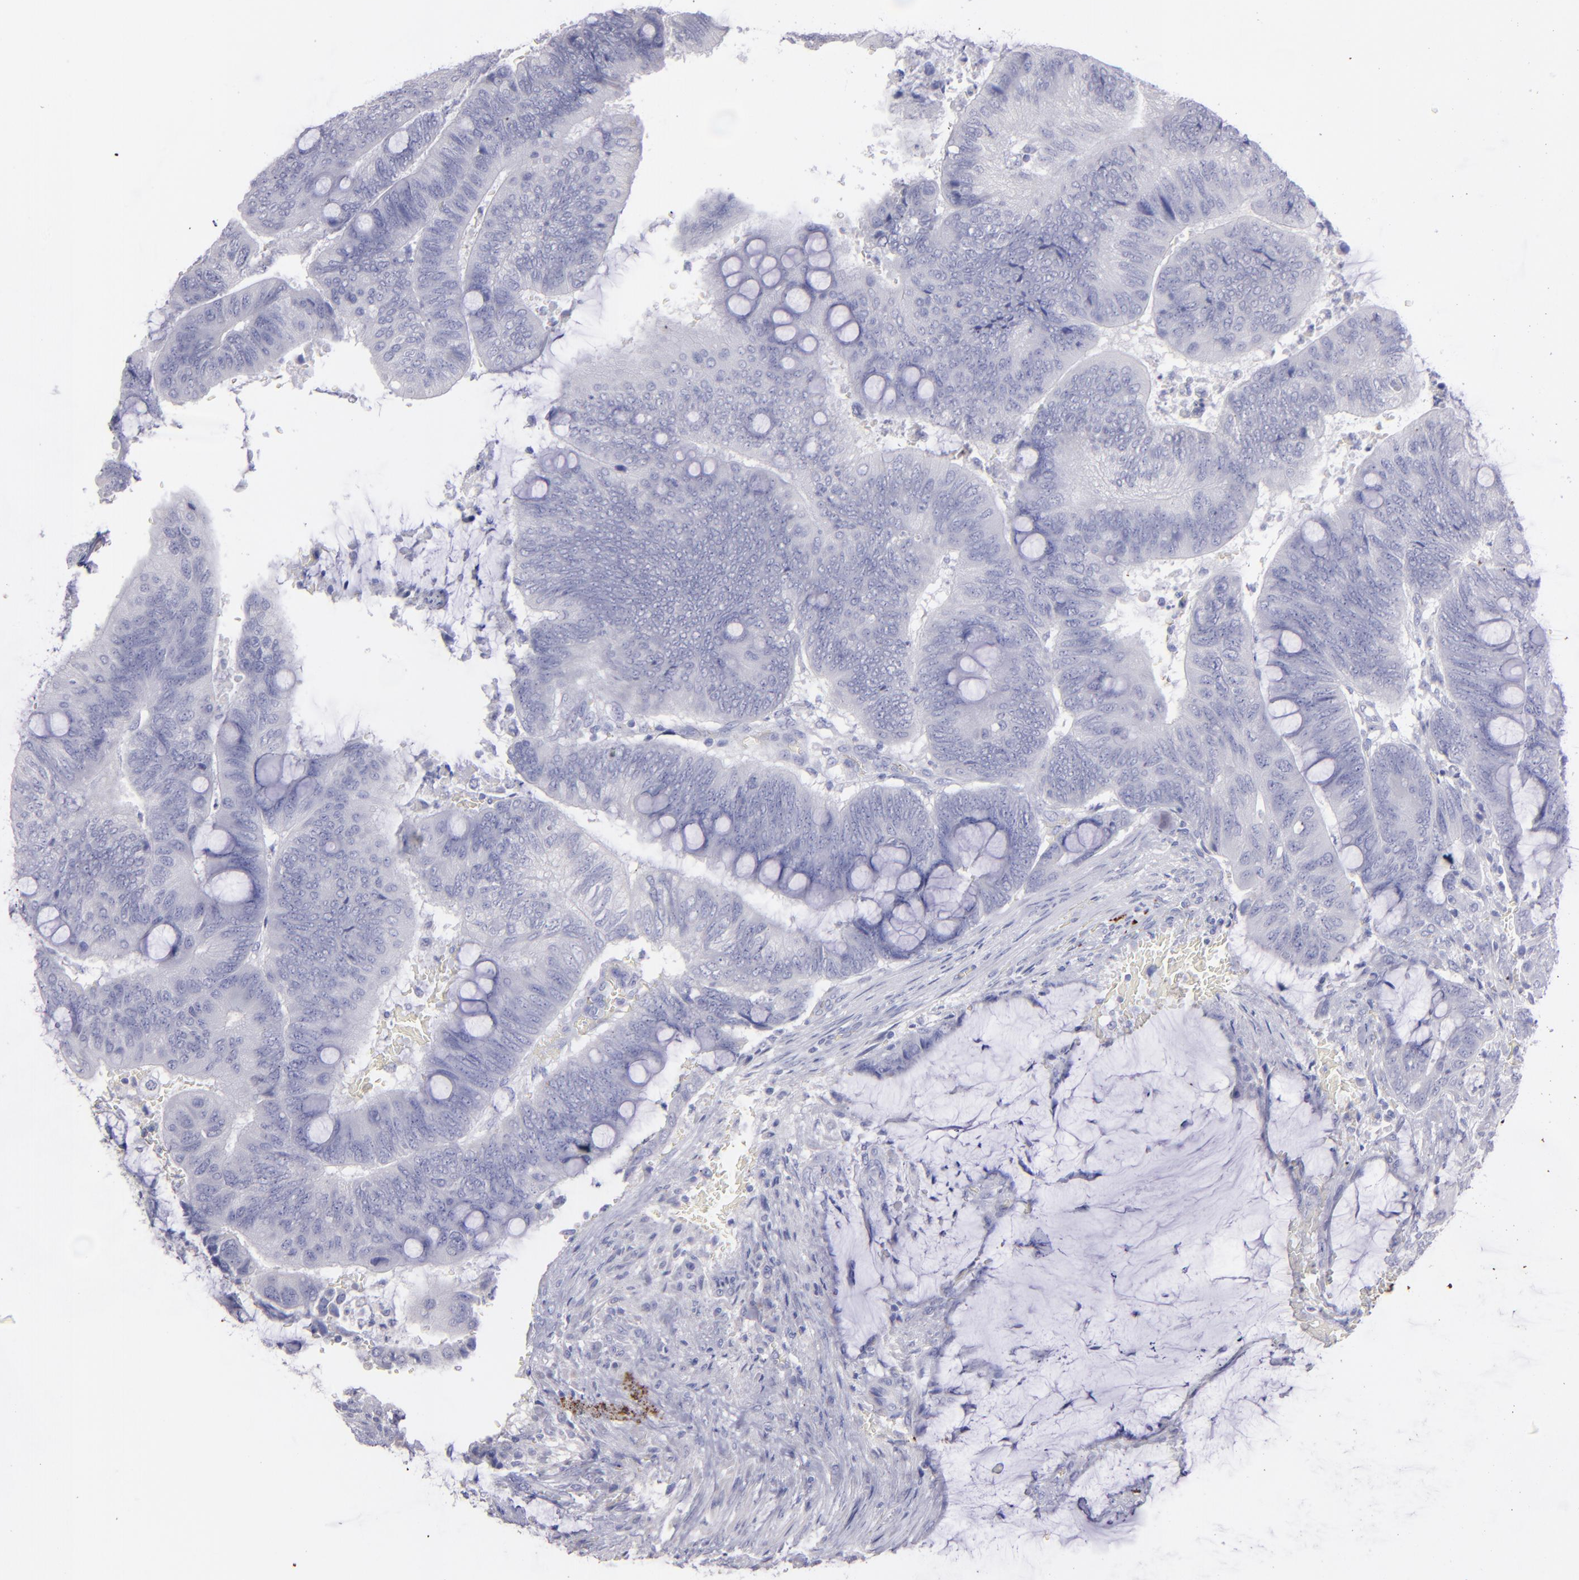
{"staining": {"intensity": "negative", "quantity": "none", "location": "none"}, "tissue": "colorectal cancer", "cell_type": "Tumor cells", "image_type": "cancer", "snomed": [{"axis": "morphology", "description": "Normal tissue, NOS"}, {"axis": "morphology", "description": "Adenocarcinoma, NOS"}, {"axis": "topography", "description": "Rectum"}], "caption": "Tumor cells are negative for protein expression in human colorectal cancer.", "gene": "SNAP25", "patient": {"sex": "male", "age": 92}}